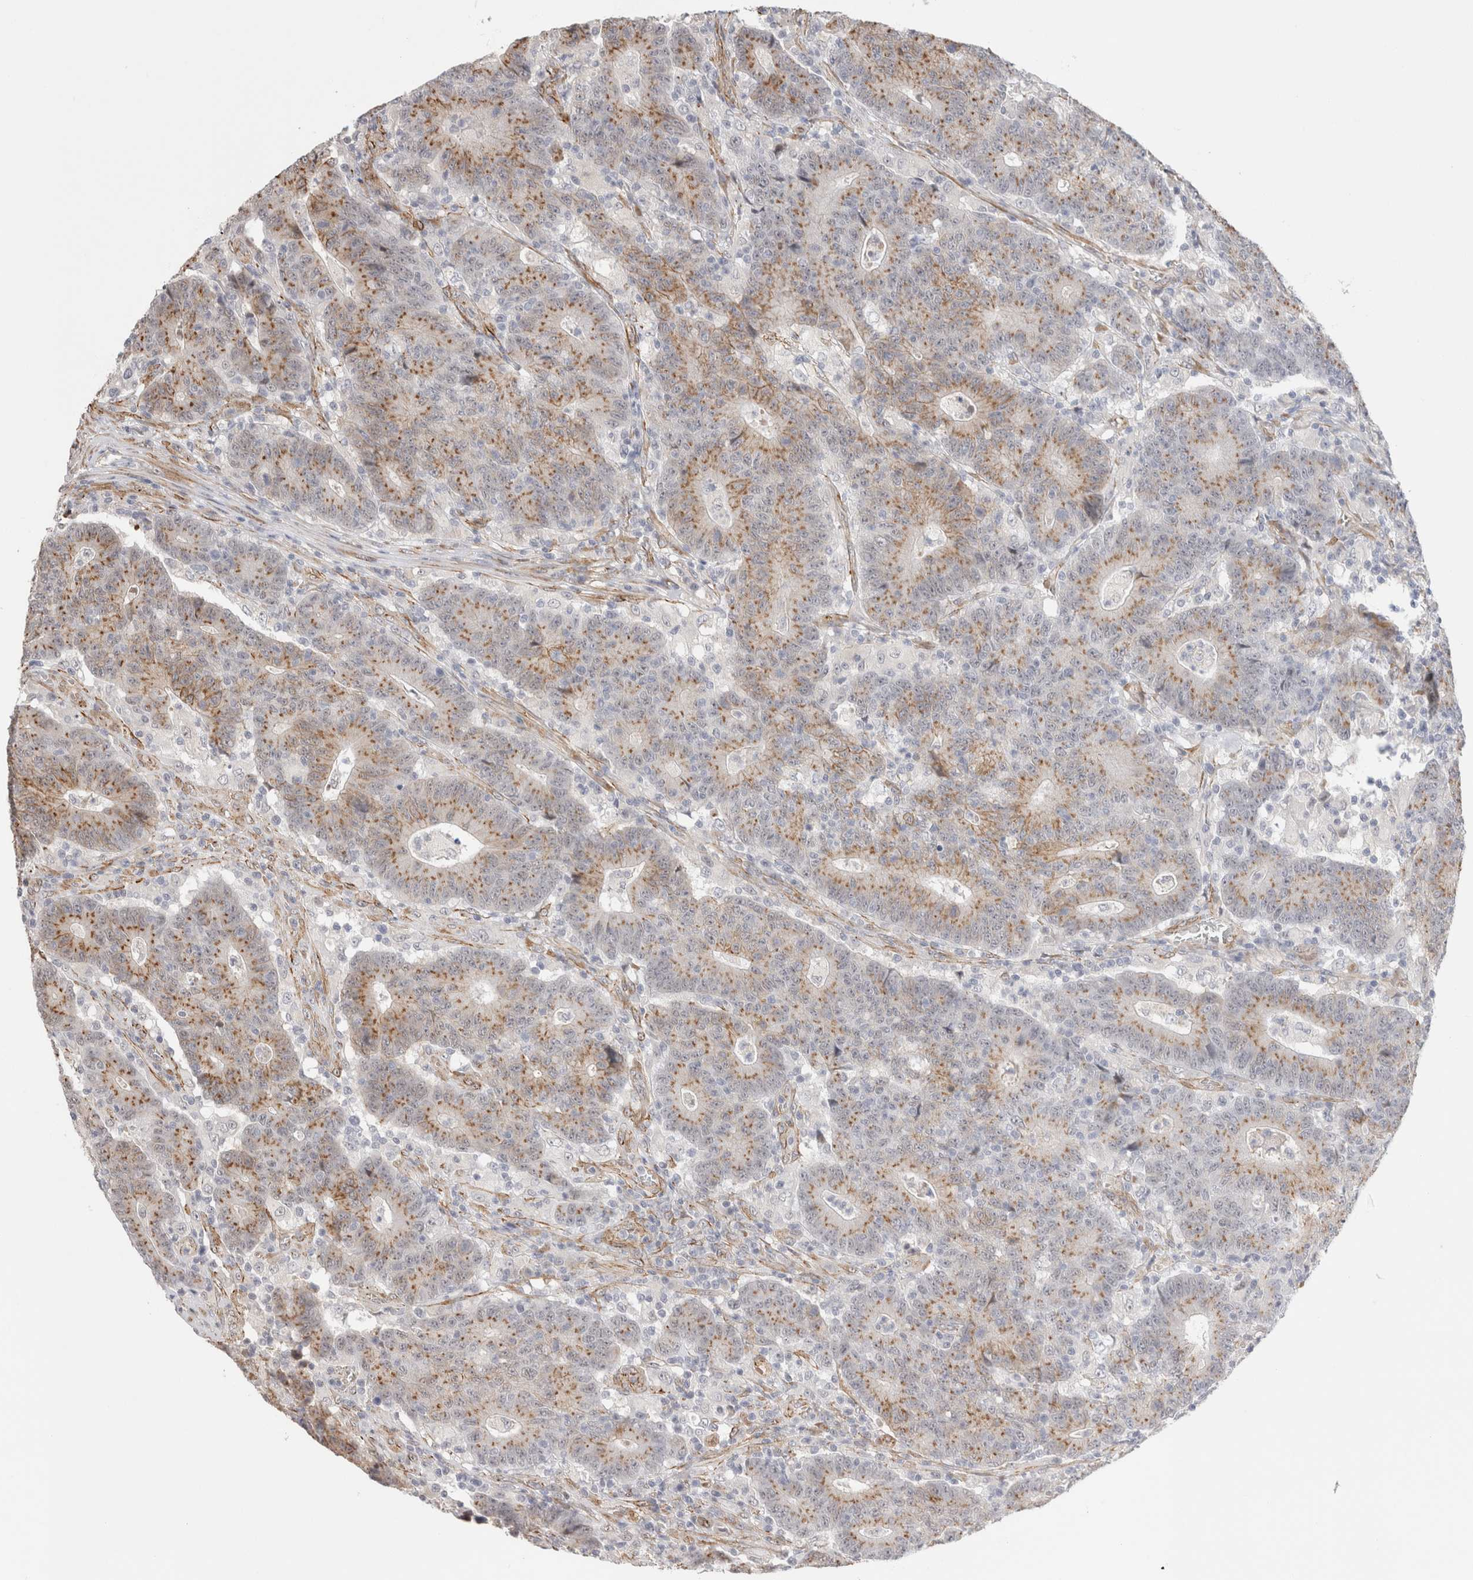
{"staining": {"intensity": "moderate", "quantity": ">75%", "location": "cytoplasmic/membranous"}, "tissue": "colorectal cancer", "cell_type": "Tumor cells", "image_type": "cancer", "snomed": [{"axis": "morphology", "description": "Normal tissue, NOS"}, {"axis": "morphology", "description": "Adenocarcinoma, NOS"}, {"axis": "topography", "description": "Colon"}], "caption": "Human colorectal adenocarcinoma stained with a brown dye displays moderate cytoplasmic/membranous positive staining in approximately >75% of tumor cells.", "gene": "CAAP1", "patient": {"sex": "female", "age": 75}}